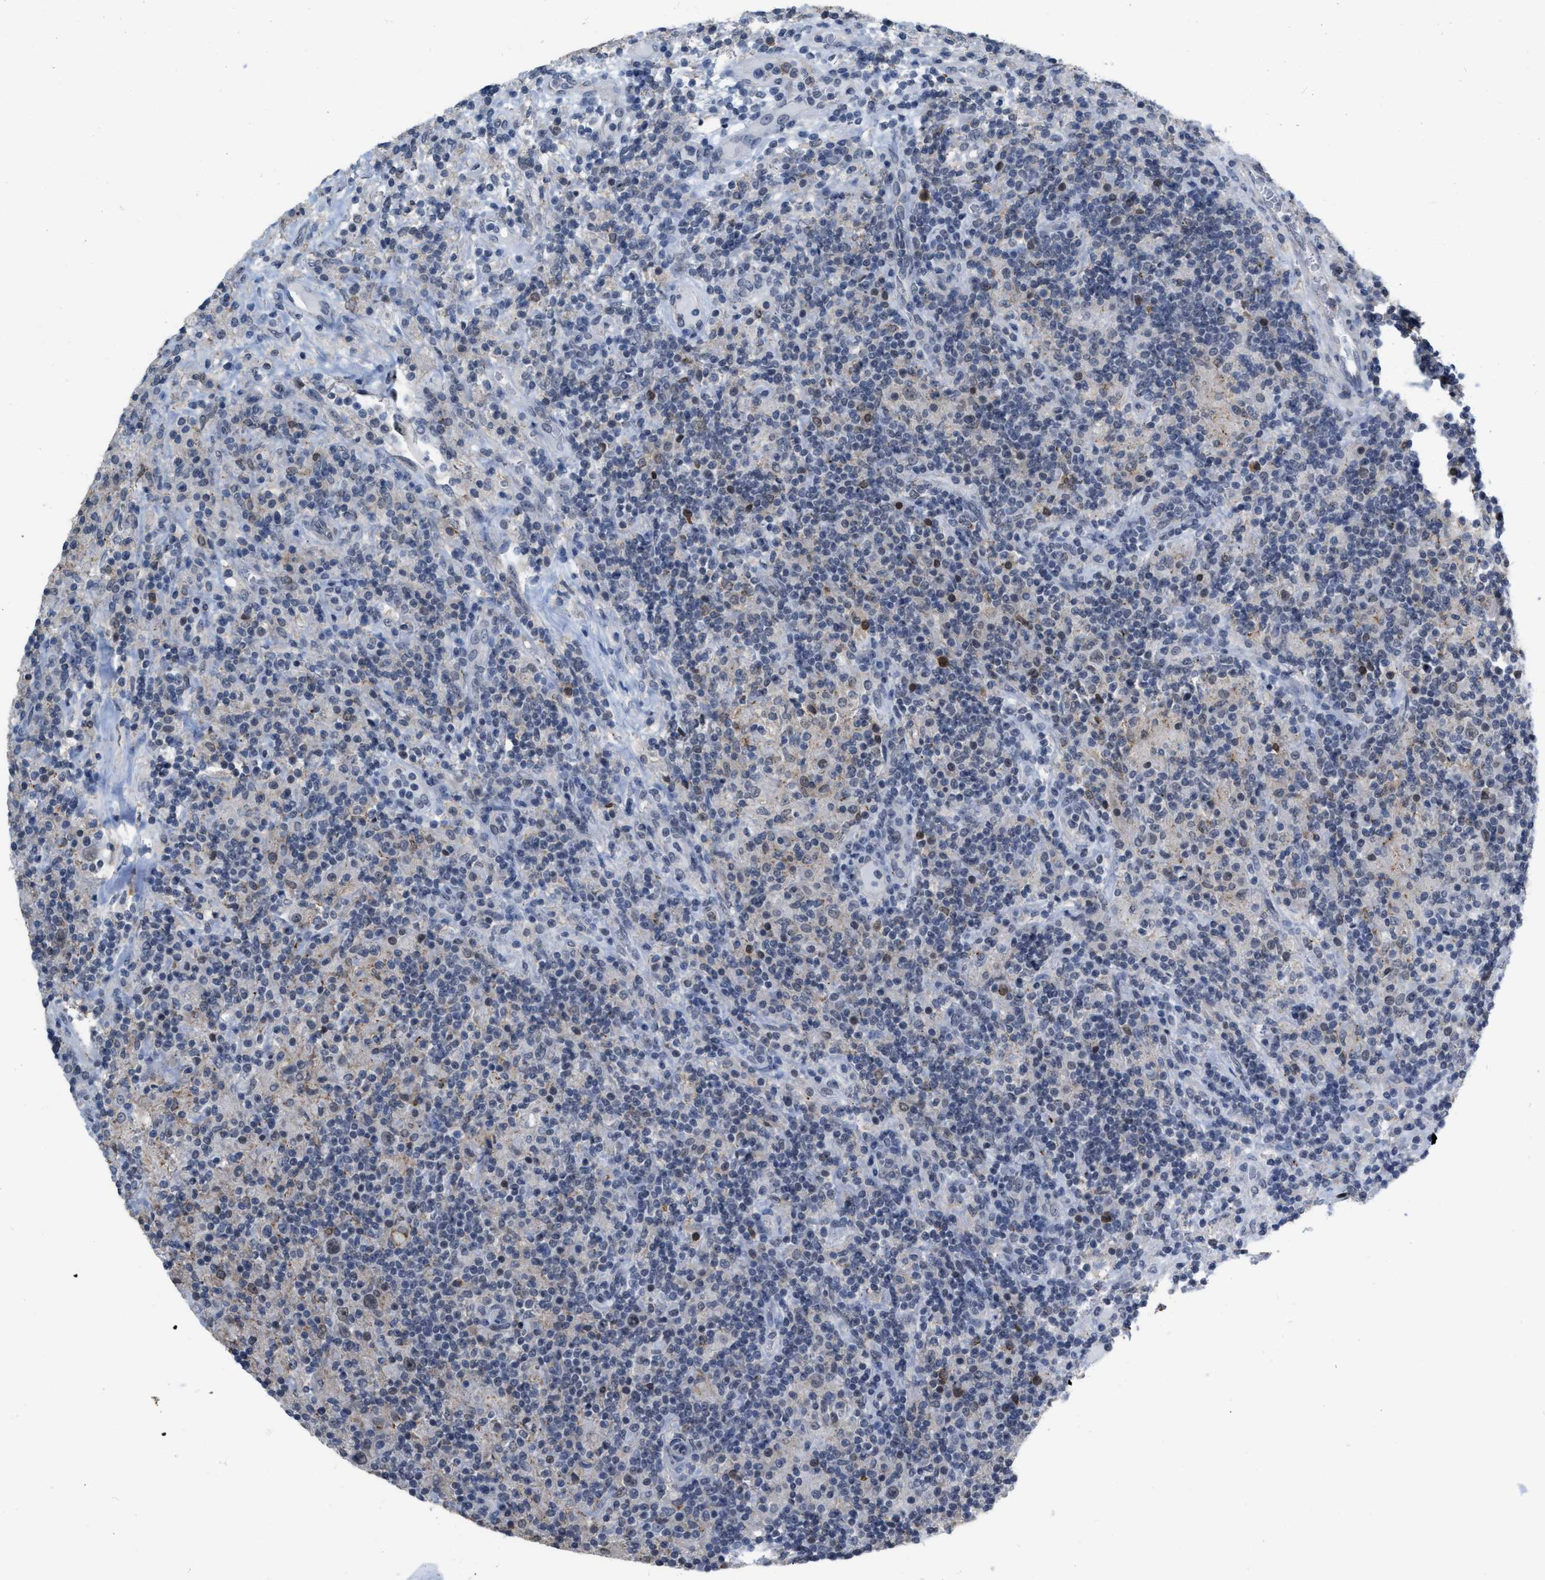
{"staining": {"intensity": "weak", "quantity": "25%-75%", "location": "nuclear"}, "tissue": "lymphoma", "cell_type": "Tumor cells", "image_type": "cancer", "snomed": [{"axis": "morphology", "description": "Hodgkin's disease, NOS"}, {"axis": "topography", "description": "Lymph node"}], "caption": "Immunohistochemical staining of lymphoma displays weak nuclear protein staining in about 25%-75% of tumor cells.", "gene": "BAIAP2L1", "patient": {"sex": "male", "age": 70}}